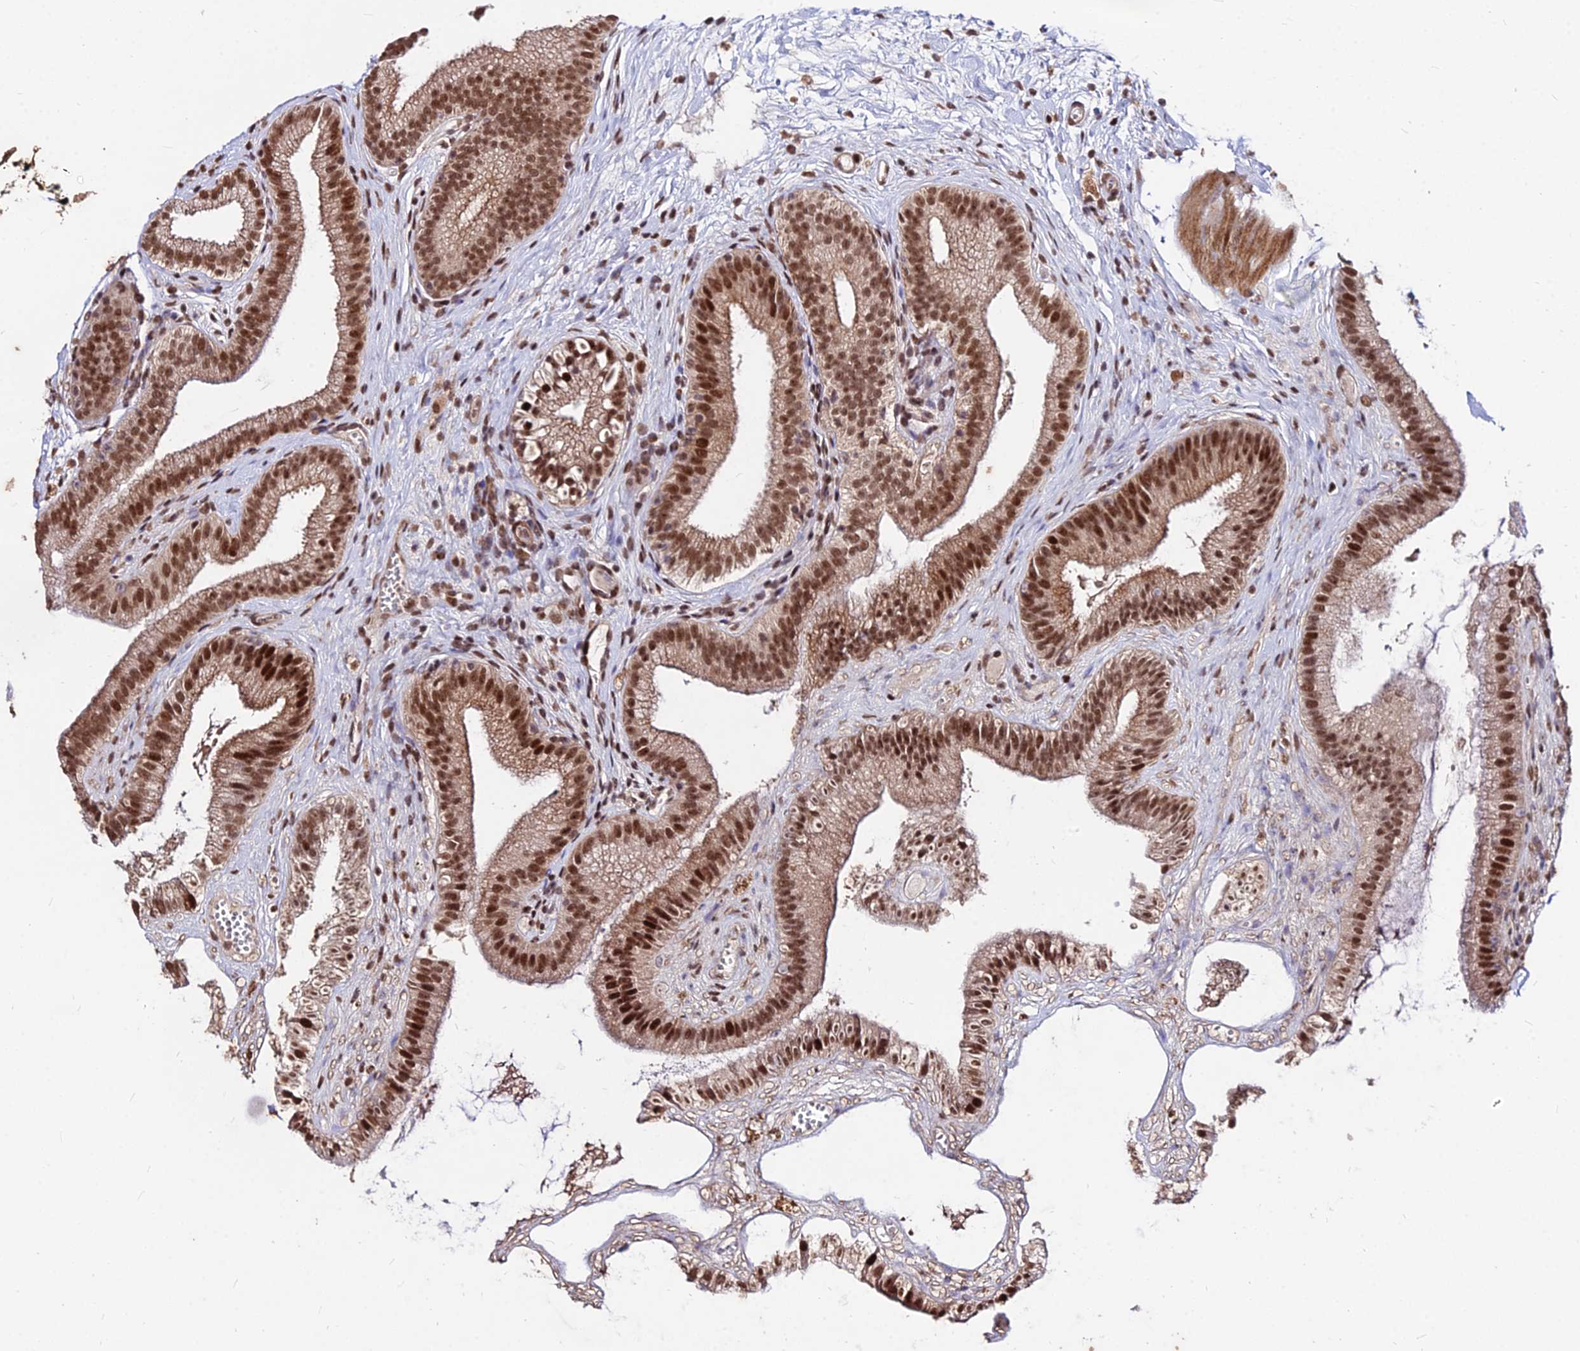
{"staining": {"intensity": "strong", "quantity": ">75%", "location": "nuclear"}, "tissue": "gallbladder", "cell_type": "Glandular cells", "image_type": "normal", "snomed": [{"axis": "morphology", "description": "Normal tissue, NOS"}, {"axis": "topography", "description": "Gallbladder"}], "caption": "Immunohistochemistry (IHC) of unremarkable human gallbladder demonstrates high levels of strong nuclear expression in approximately >75% of glandular cells.", "gene": "ZBED4", "patient": {"sex": "female", "age": 54}}